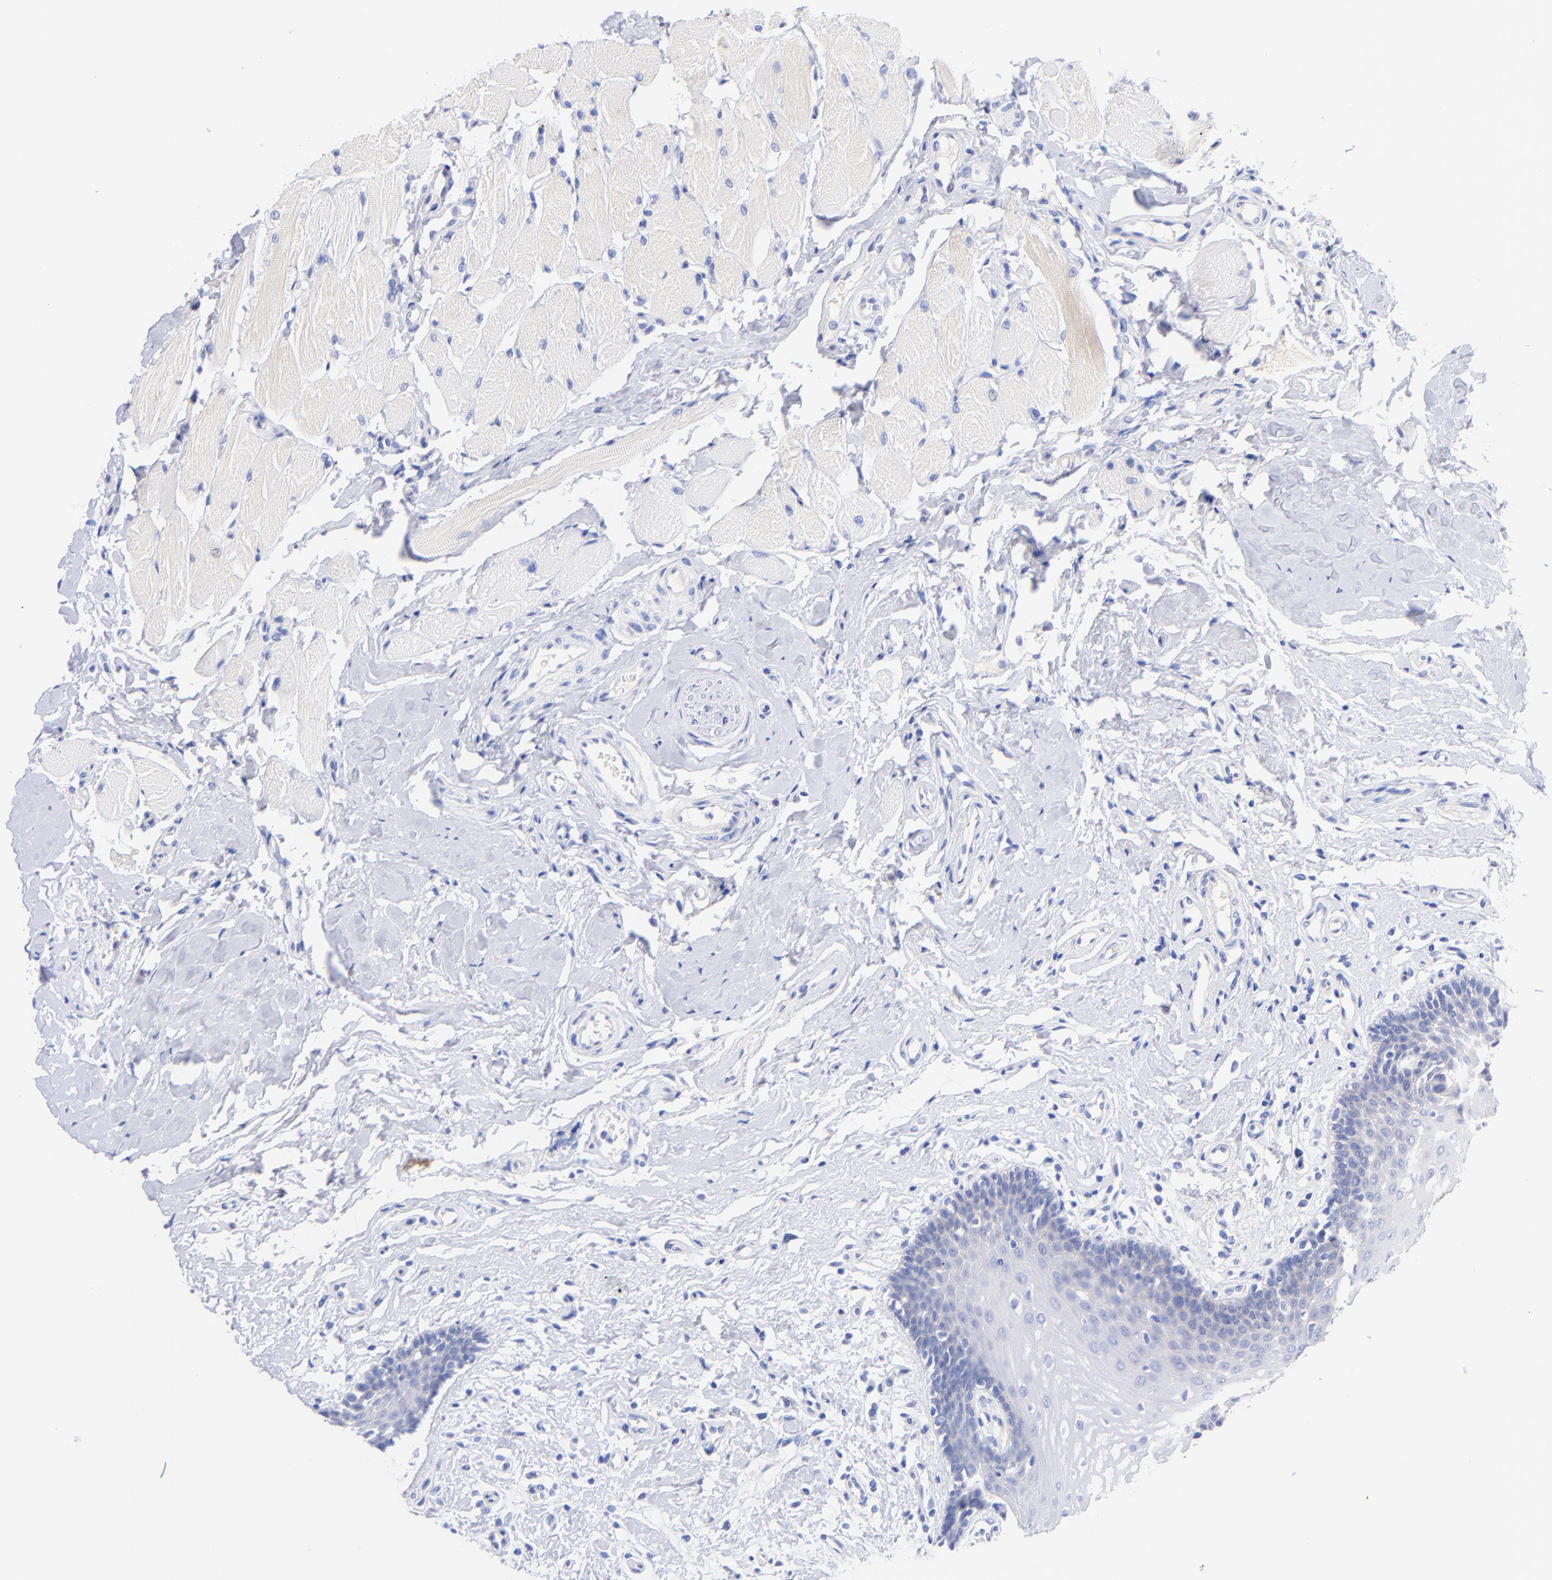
{"staining": {"intensity": "negative", "quantity": "none", "location": "none"}, "tissue": "oral mucosa", "cell_type": "Squamous epithelial cells", "image_type": "normal", "snomed": [{"axis": "morphology", "description": "Normal tissue, NOS"}, {"axis": "topography", "description": "Oral tissue"}], "caption": "Squamous epithelial cells are negative for protein expression in benign human oral mucosa. Brightfield microscopy of immunohistochemistry stained with DAB (3,3'-diaminobenzidine) (brown) and hematoxylin (blue), captured at high magnification.", "gene": "GPHN", "patient": {"sex": "male", "age": 62}}